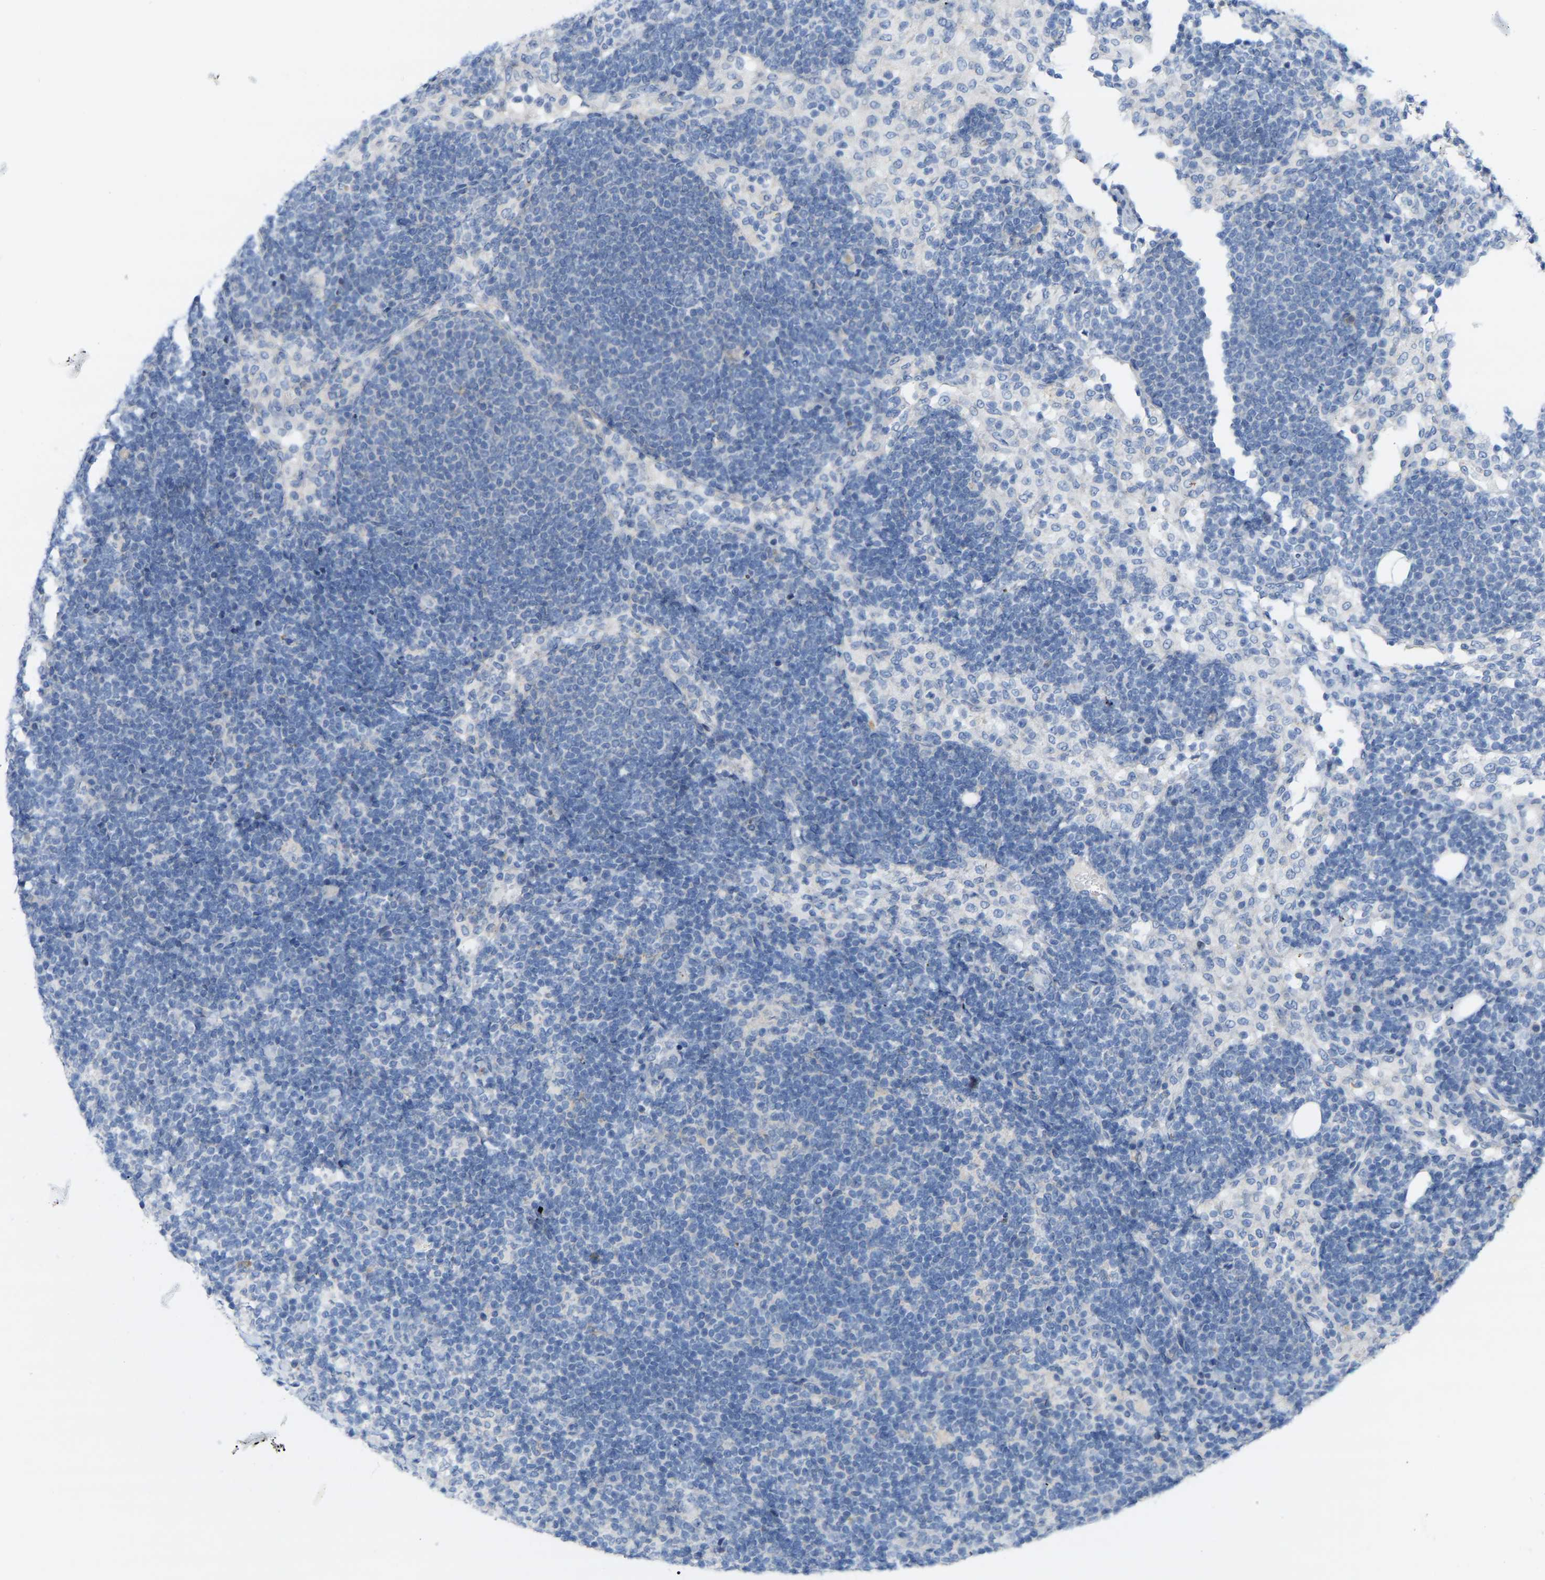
{"staining": {"intensity": "negative", "quantity": "none", "location": "none"}, "tissue": "lymph node", "cell_type": "Germinal center cells", "image_type": "normal", "snomed": [{"axis": "morphology", "description": "Normal tissue, NOS"}, {"axis": "morphology", "description": "Carcinoid, malignant, NOS"}, {"axis": "topography", "description": "Lymph node"}], "caption": "Immunohistochemistry of benign lymph node reveals no positivity in germinal center cells.", "gene": "ABTB2", "patient": {"sex": "male", "age": 47}}